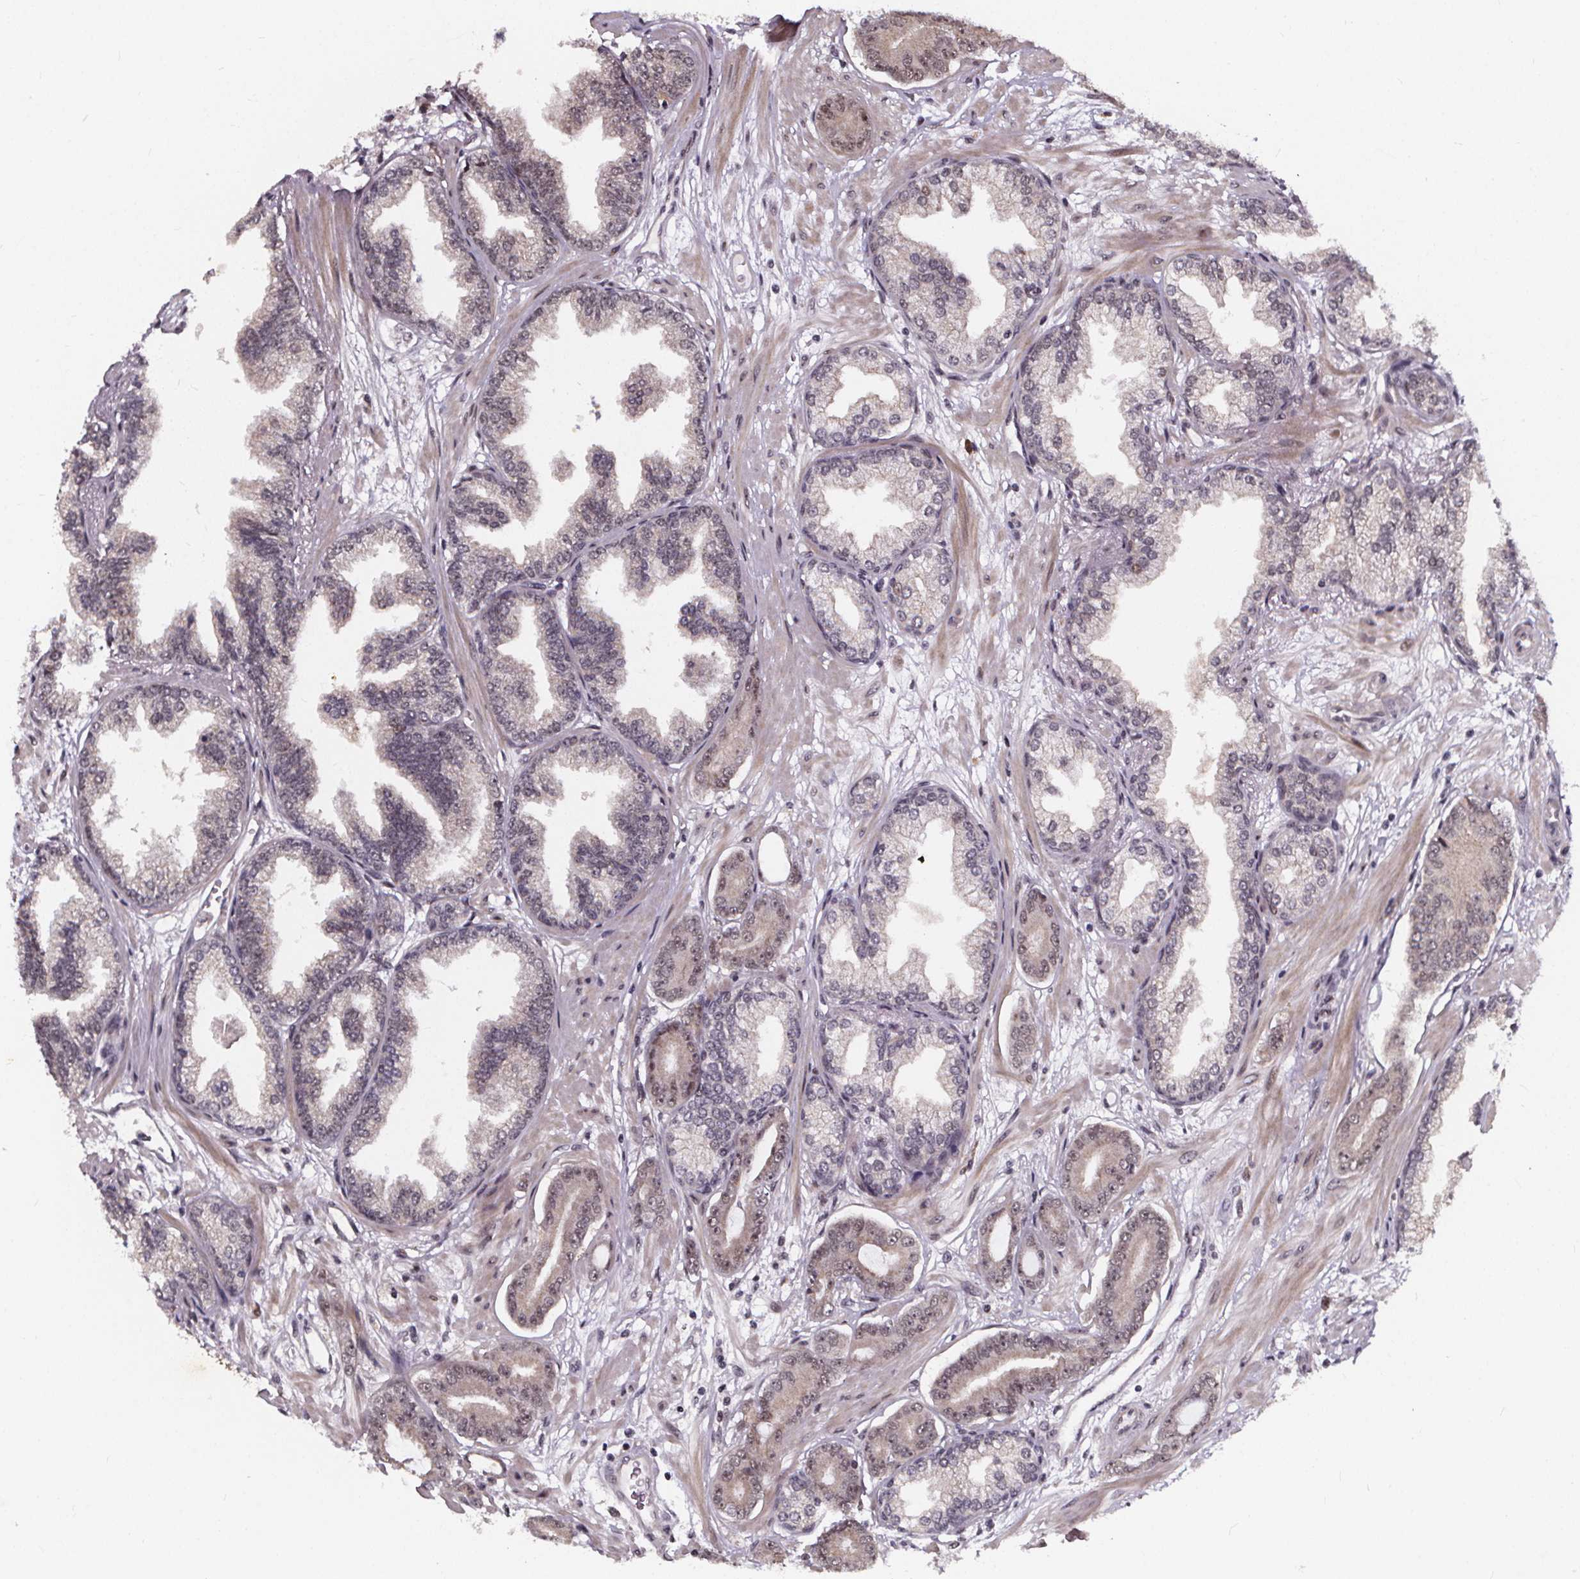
{"staining": {"intensity": "negative", "quantity": "none", "location": "none"}, "tissue": "prostate cancer", "cell_type": "Tumor cells", "image_type": "cancer", "snomed": [{"axis": "morphology", "description": "Adenocarcinoma, Low grade"}, {"axis": "topography", "description": "Prostate"}], "caption": "Immunohistochemistry (IHC) of human prostate low-grade adenocarcinoma reveals no positivity in tumor cells. (Stains: DAB immunohistochemistry with hematoxylin counter stain, Microscopy: brightfield microscopy at high magnification).", "gene": "DDIT3", "patient": {"sex": "male", "age": 64}}